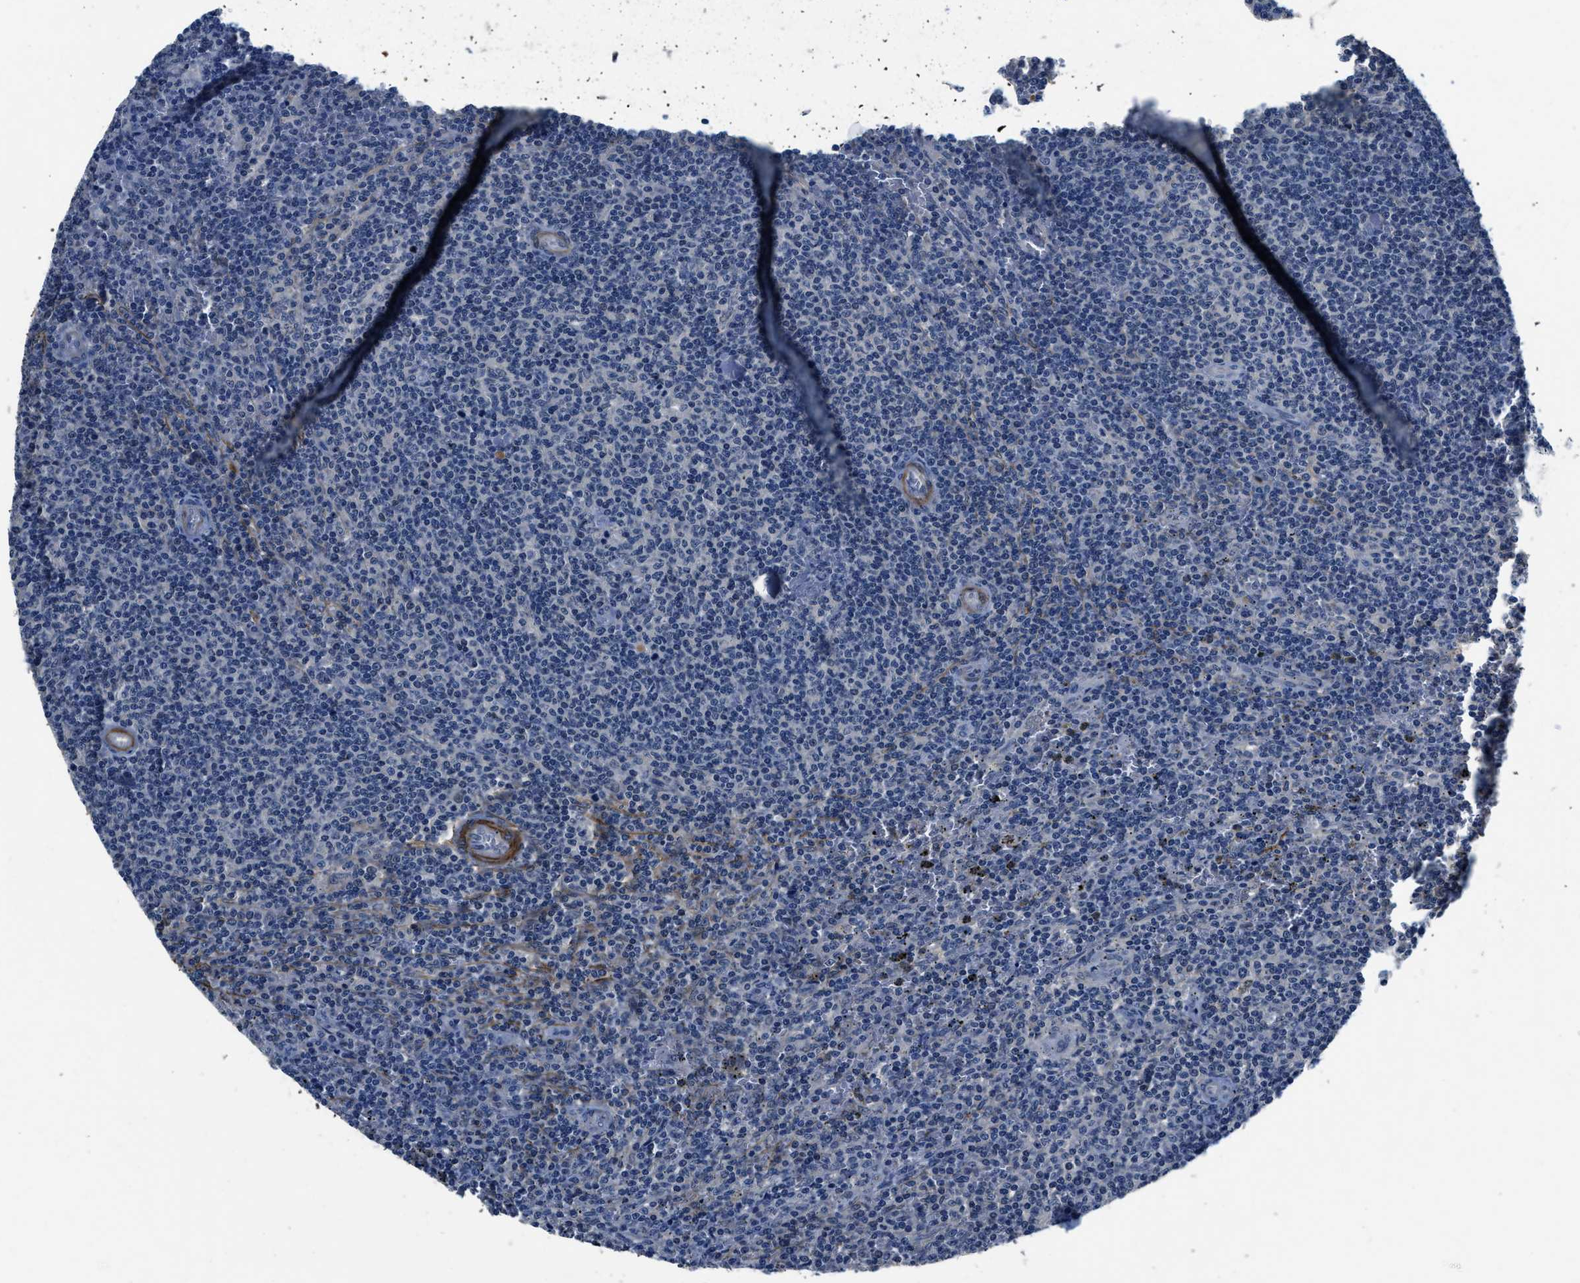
{"staining": {"intensity": "negative", "quantity": "none", "location": "none"}, "tissue": "lymphoma", "cell_type": "Tumor cells", "image_type": "cancer", "snomed": [{"axis": "morphology", "description": "Malignant lymphoma, non-Hodgkin's type, Low grade"}, {"axis": "topography", "description": "Spleen"}], "caption": "DAB (3,3'-diaminobenzidine) immunohistochemical staining of human lymphoma shows no significant expression in tumor cells. Nuclei are stained in blue.", "gene": "LANCL2", "patient": {"sex": "female", "age": 19}}